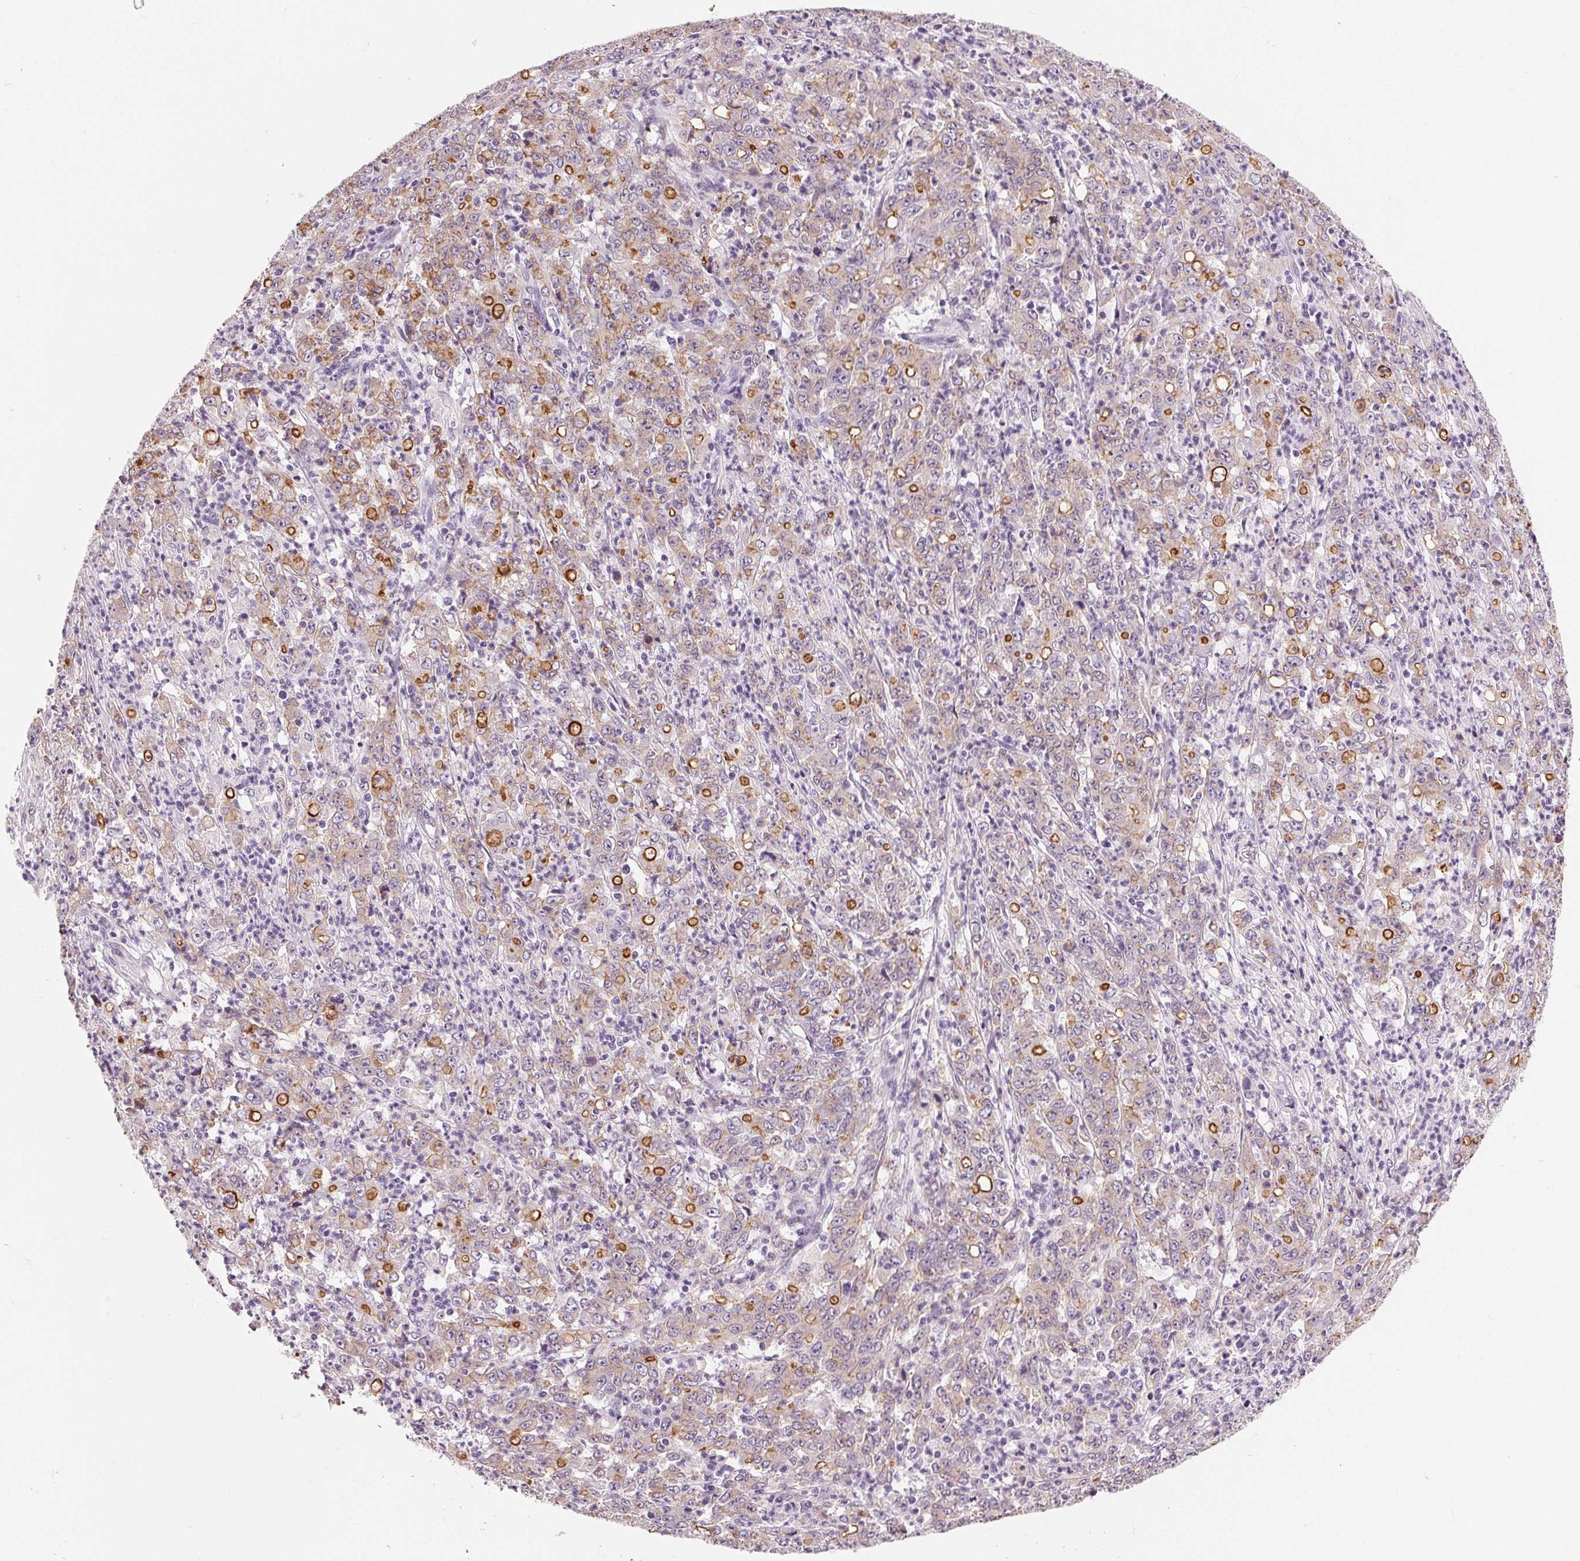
{"staining": {"intensity": "moderate", "quantity": "<25%", "location": "cytoplasmic/membranous"}, "tissue": "stomach cancer", "cell_type": "Tumor cells", "image_type": "cancer", "snomed": [{"axis": "morphology", "description": "Adenocarcinoma, NOS"}, {"axis": "topography", "description": "Stomach, lower"}], "caption": "Adenocarcinoma (stomach) stained with DAB (3,3'-diaminobenzidine) immunohistochemistry (IHC) shows low levels of moderate cytoplasmic/membranous staining in about <25% of tumor cells.", "gene": "MISP", "patient": {"sex": "female", "age": 71}}